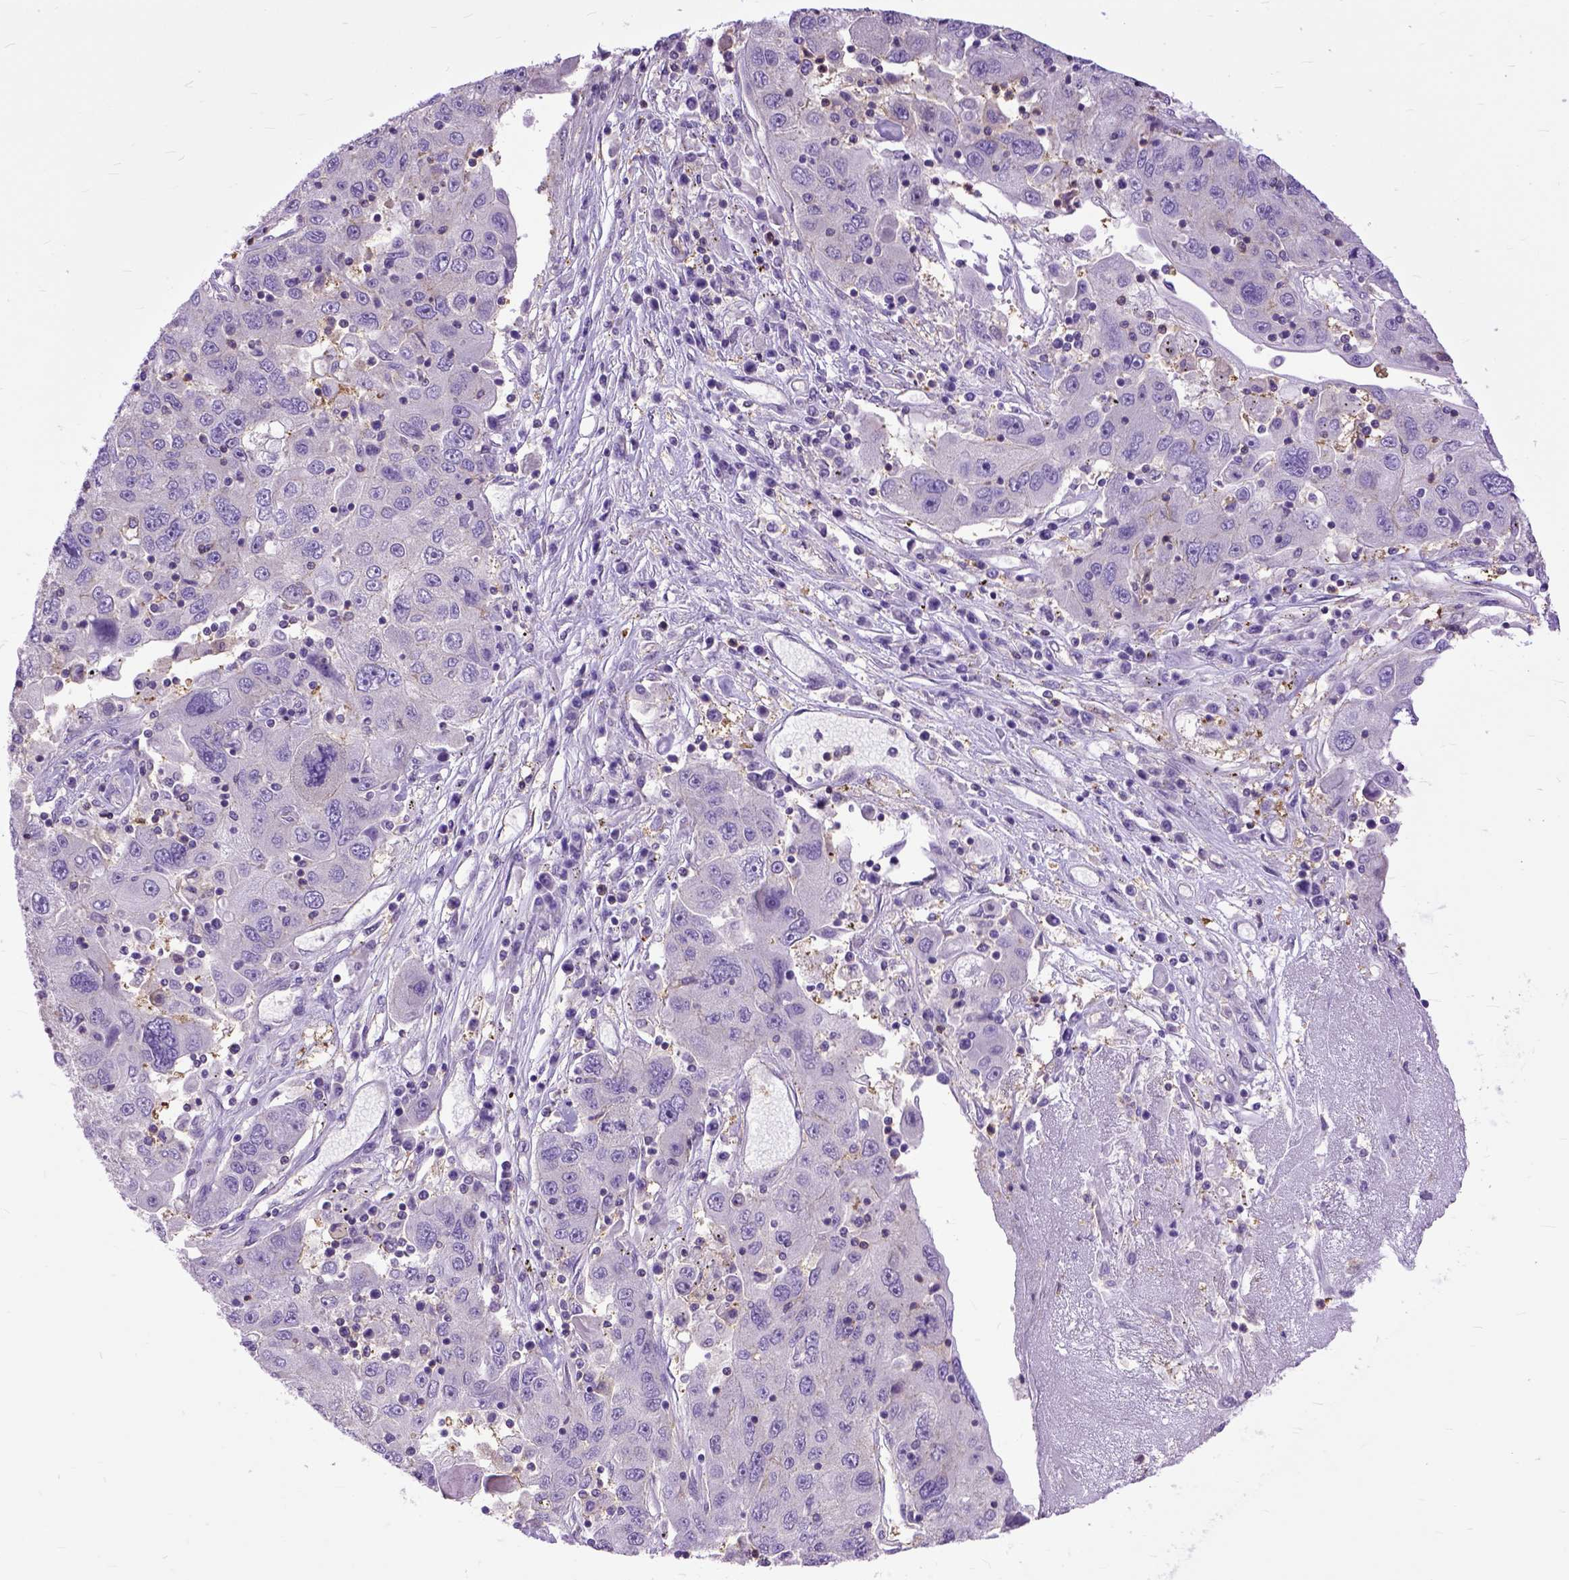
{"staining": {"intensity": "negative", "quantity": "none", "location": "none"}, "tissue": "stomach cancer", "cell_type": "Tumor cells", "image_type": "cancer", "snomed": [{"axis": "morphology", "description": "Adenocarcinoma, NOS"}, {"axis": "topography", "description": "Stomach"}], "caption": "High power microscopy photomicrograph of an immunohistochemistry (IHC) micrograph of stomach cancer (adenocarcinoma), revealing no significant positivity in tumor cells.", "gene": "NAMPT", "patient": {"sex": "male", "age": 56}}